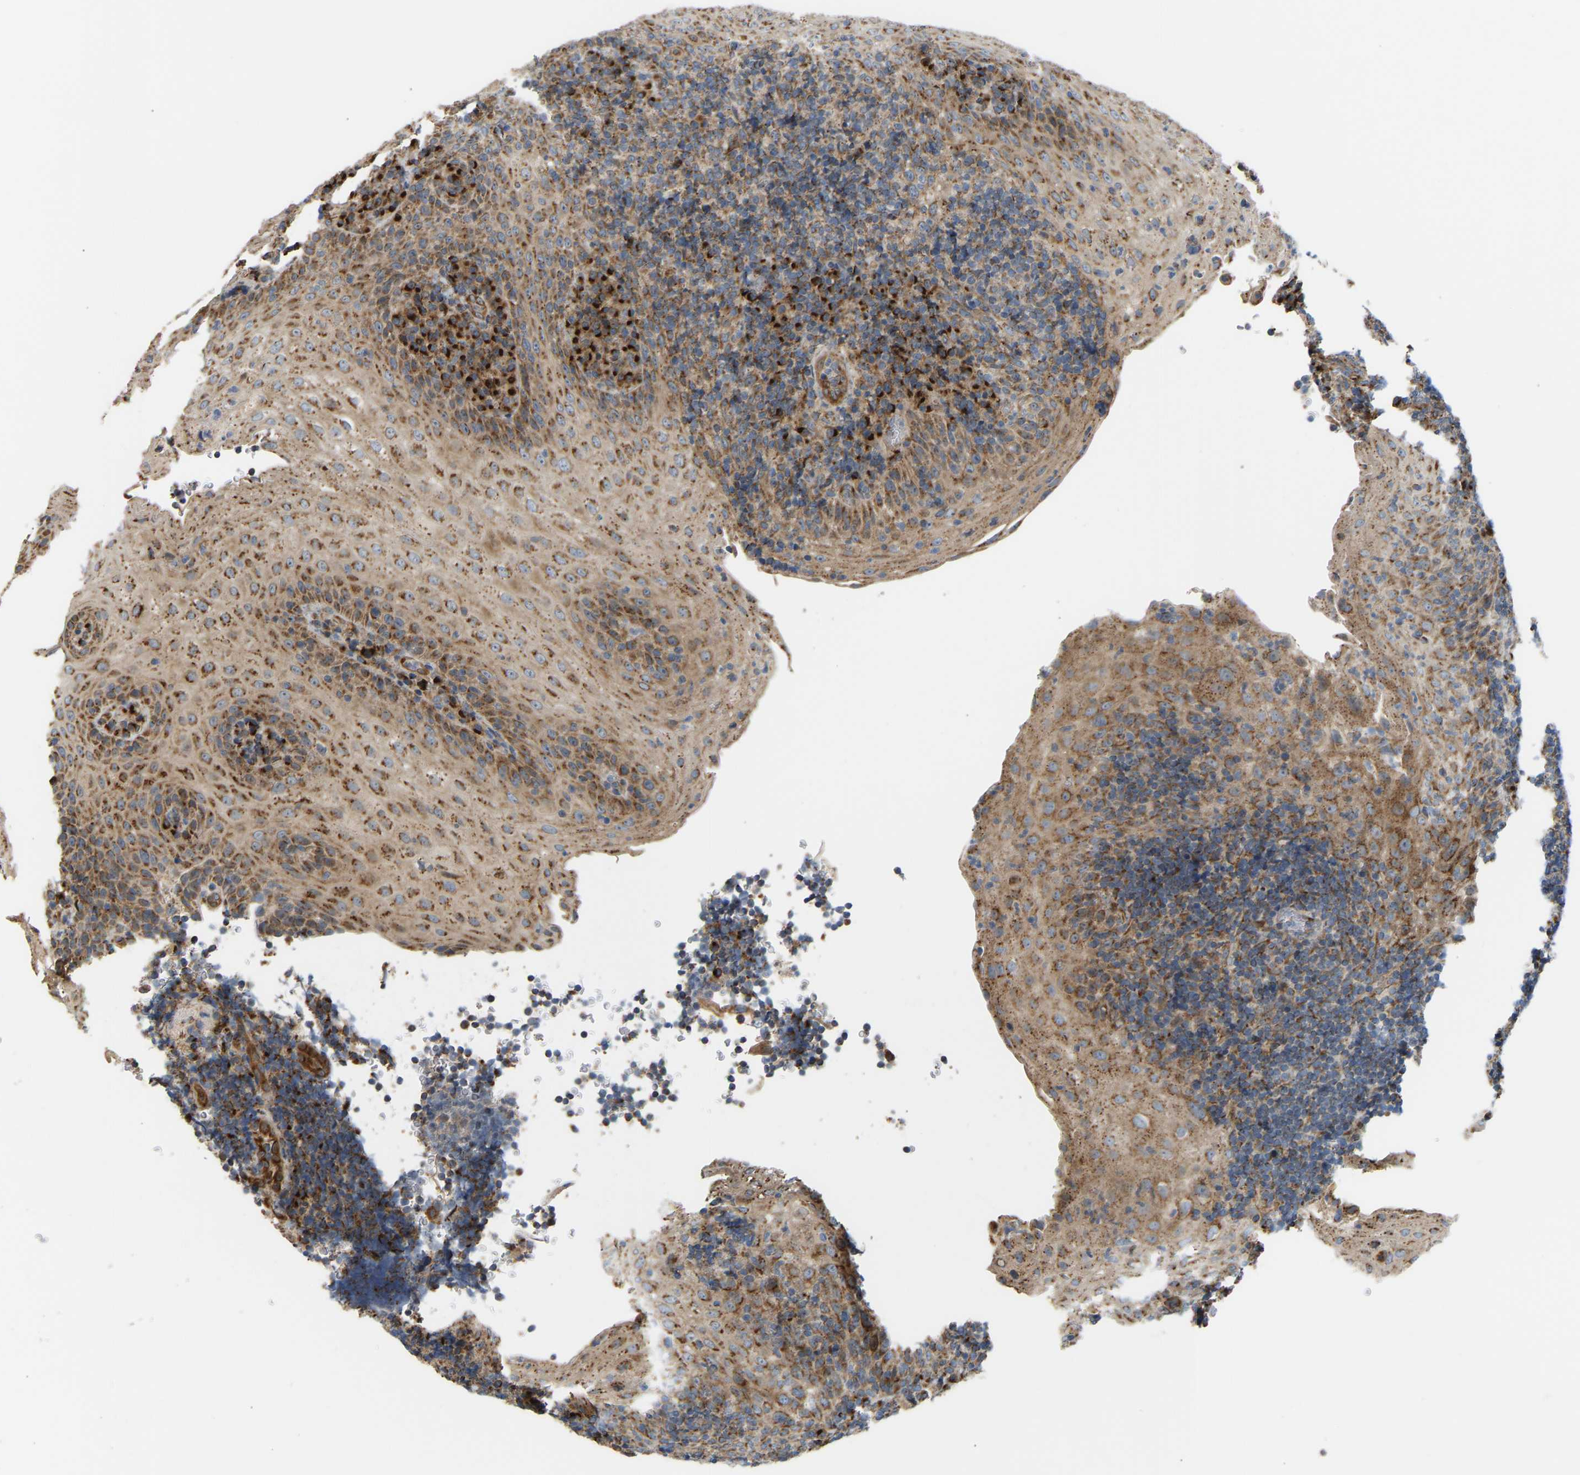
{"staining": {"intensity": "moderate", "quantity": "<25%", "location": "cytoplasmic/membranous"}, "tissue": "tonsil", "cell_type": "Germinal center cells", "image_type": "normal", "snomed": [{"axis": "morphology", "description": "Normal tissue, NOS"}, {"axis": "topography", "description": "Tonsil"}], "caption": "High-magnification brightfield microscopy of normal tonsil stained with DAB (3,3'-diaminobenzidine) (brown) and counterstained with hematoxylin (blue). germinal center cells exhibit moderate cytoplasmic/membranous staining is appreciated in about<25% of cells.", "gene": "YIPF2", "patient": {"sex": "male", "age": 37}}